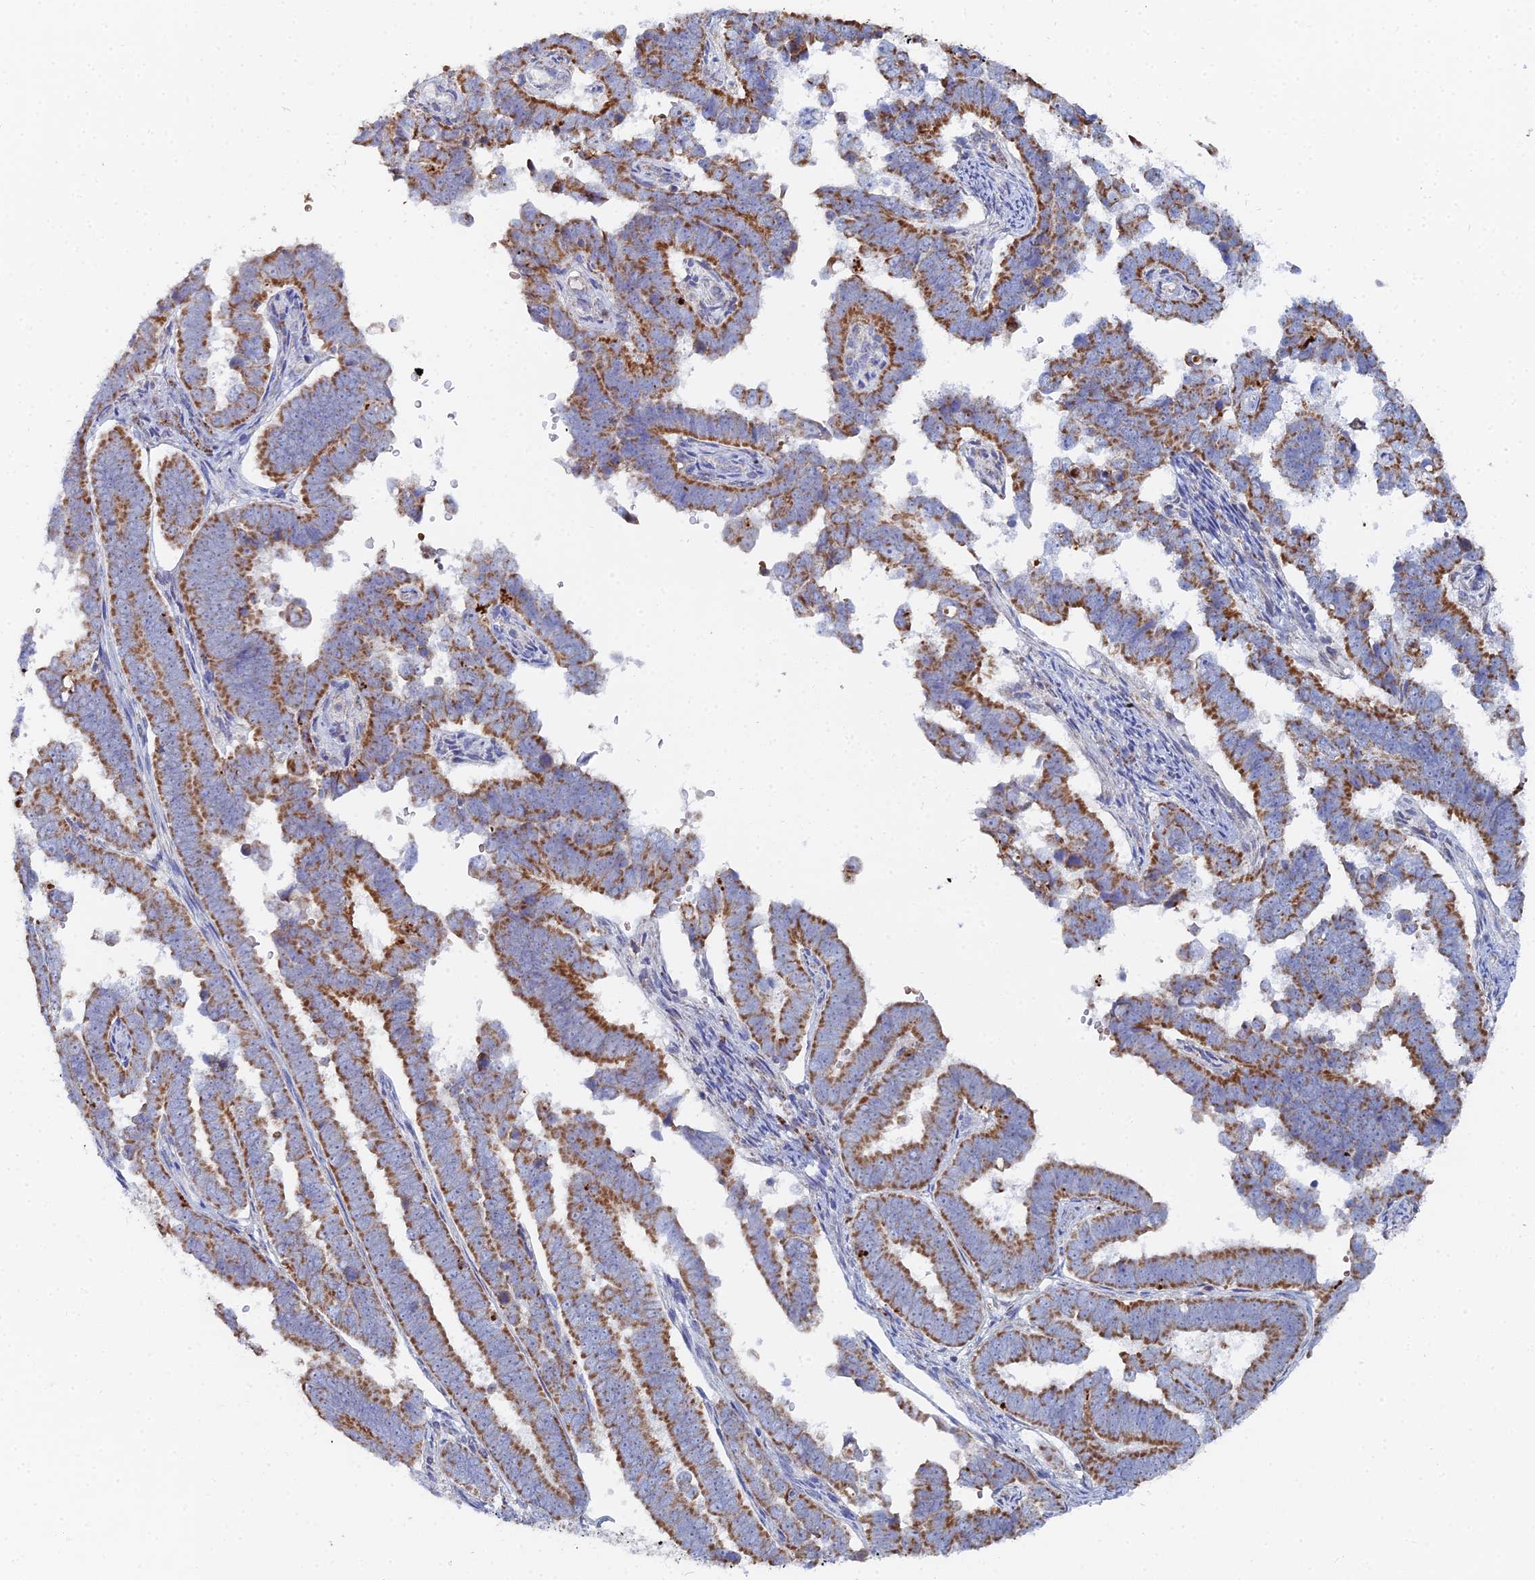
{"staining": {"intensity": "strong", "quantity": ">75%", "location": "cytoplasmic/membranous"}, "tissue": "endometrial cancer", "cell_type": "Tumor cells", "image_type": "cancer", "snomed": [{"axis": "morphology", "description": "Adenocarcinoma, NOS"}, {"axis": "topography", "description": "Endometrium"}], "caption": "Protein expression by immunohistochemistry (IHC) displays strong cytoplasmic/membranous staining in about >75% of tumor cells in endometrial cancer (adenocarcinoma).", "gene": "MPC1", "patient": {"sex": "female", "age": 75}}